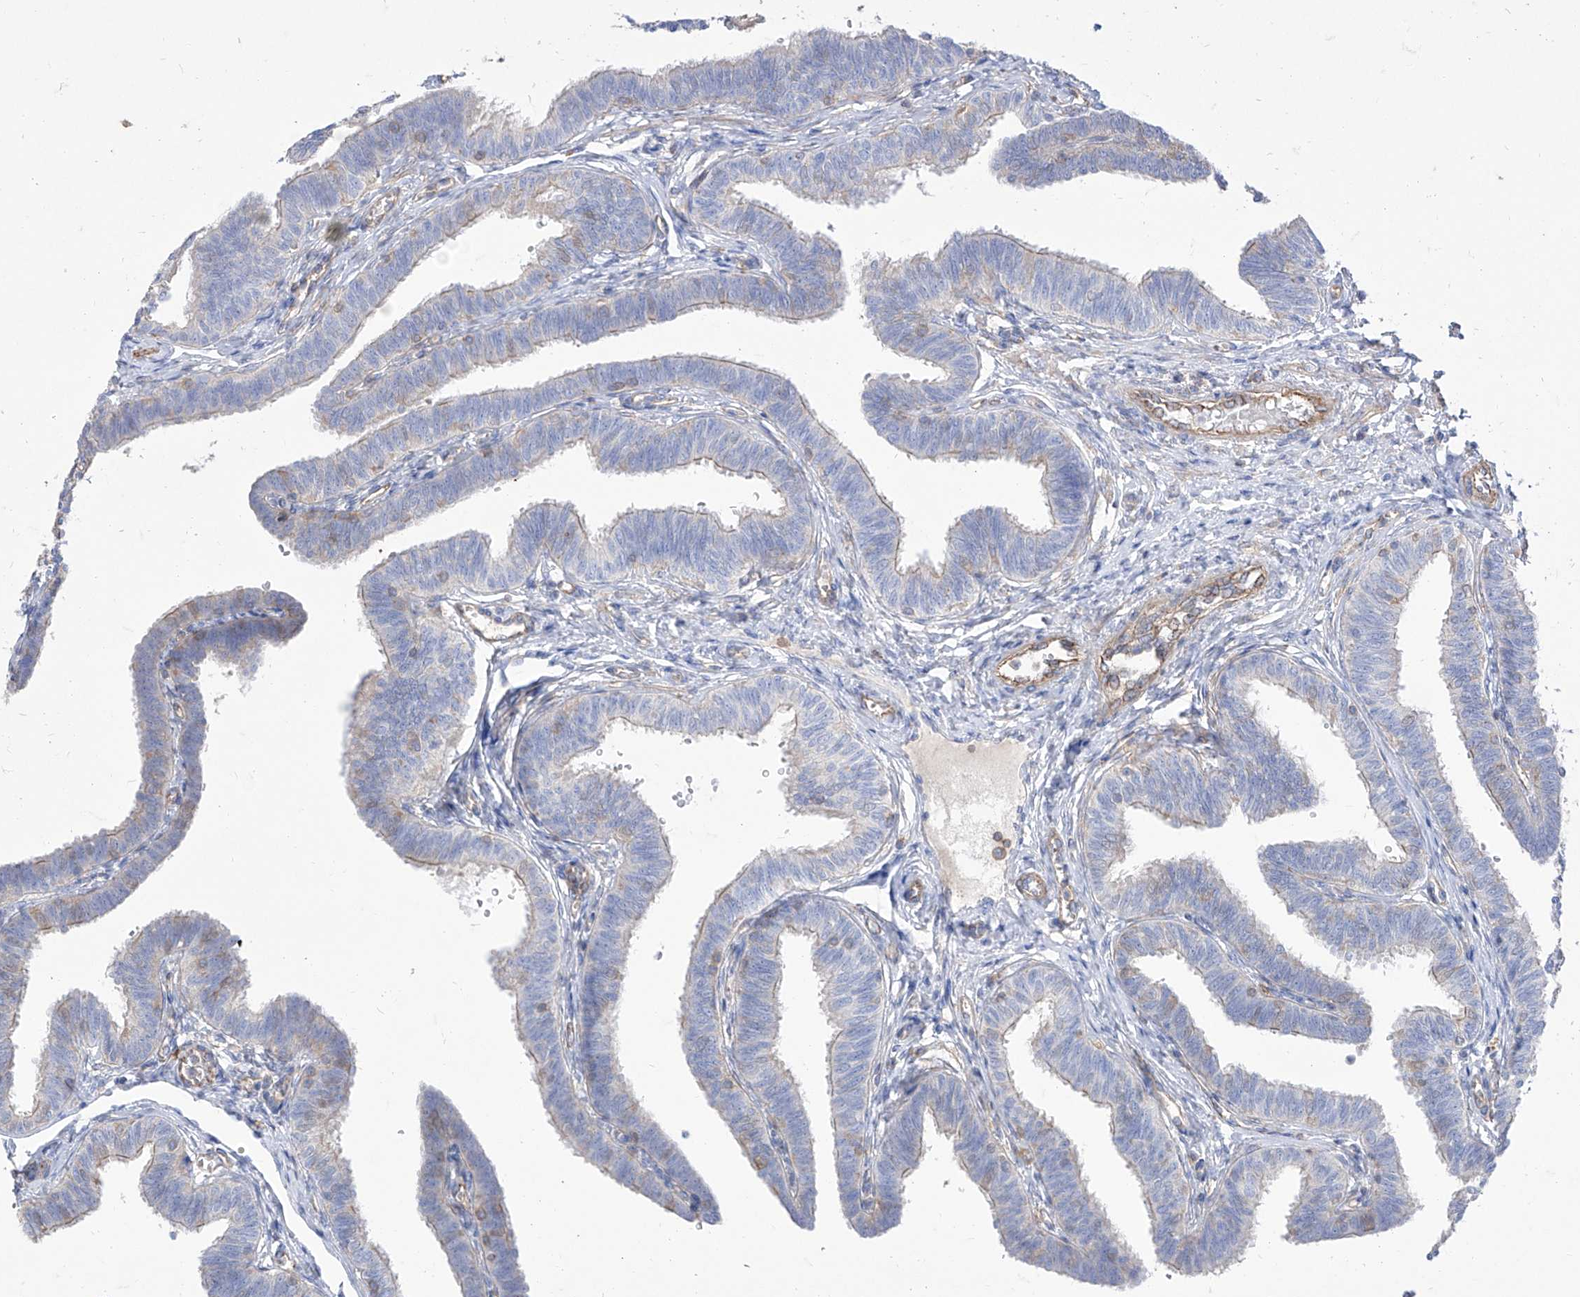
{"staining": {"intensity": "negative", "quantity": "none", "location": "none"}, "tissue": "fallopian tube", "cell_type": "Glandular cells", "image_type": "normal", "snomed": [{"axis": "morphology", "description": "Normal tissue, NOS"}, {"axis": "topography", "description": "Fallopian tube"}, {"axis": "topography", "description": "Ovary"}], "caption": "Fallopian tube stained for a protein using IHC shows no expression glandular cells.", "gene": "C1orf74", "patient": {"sex": "female", "age": 23}}